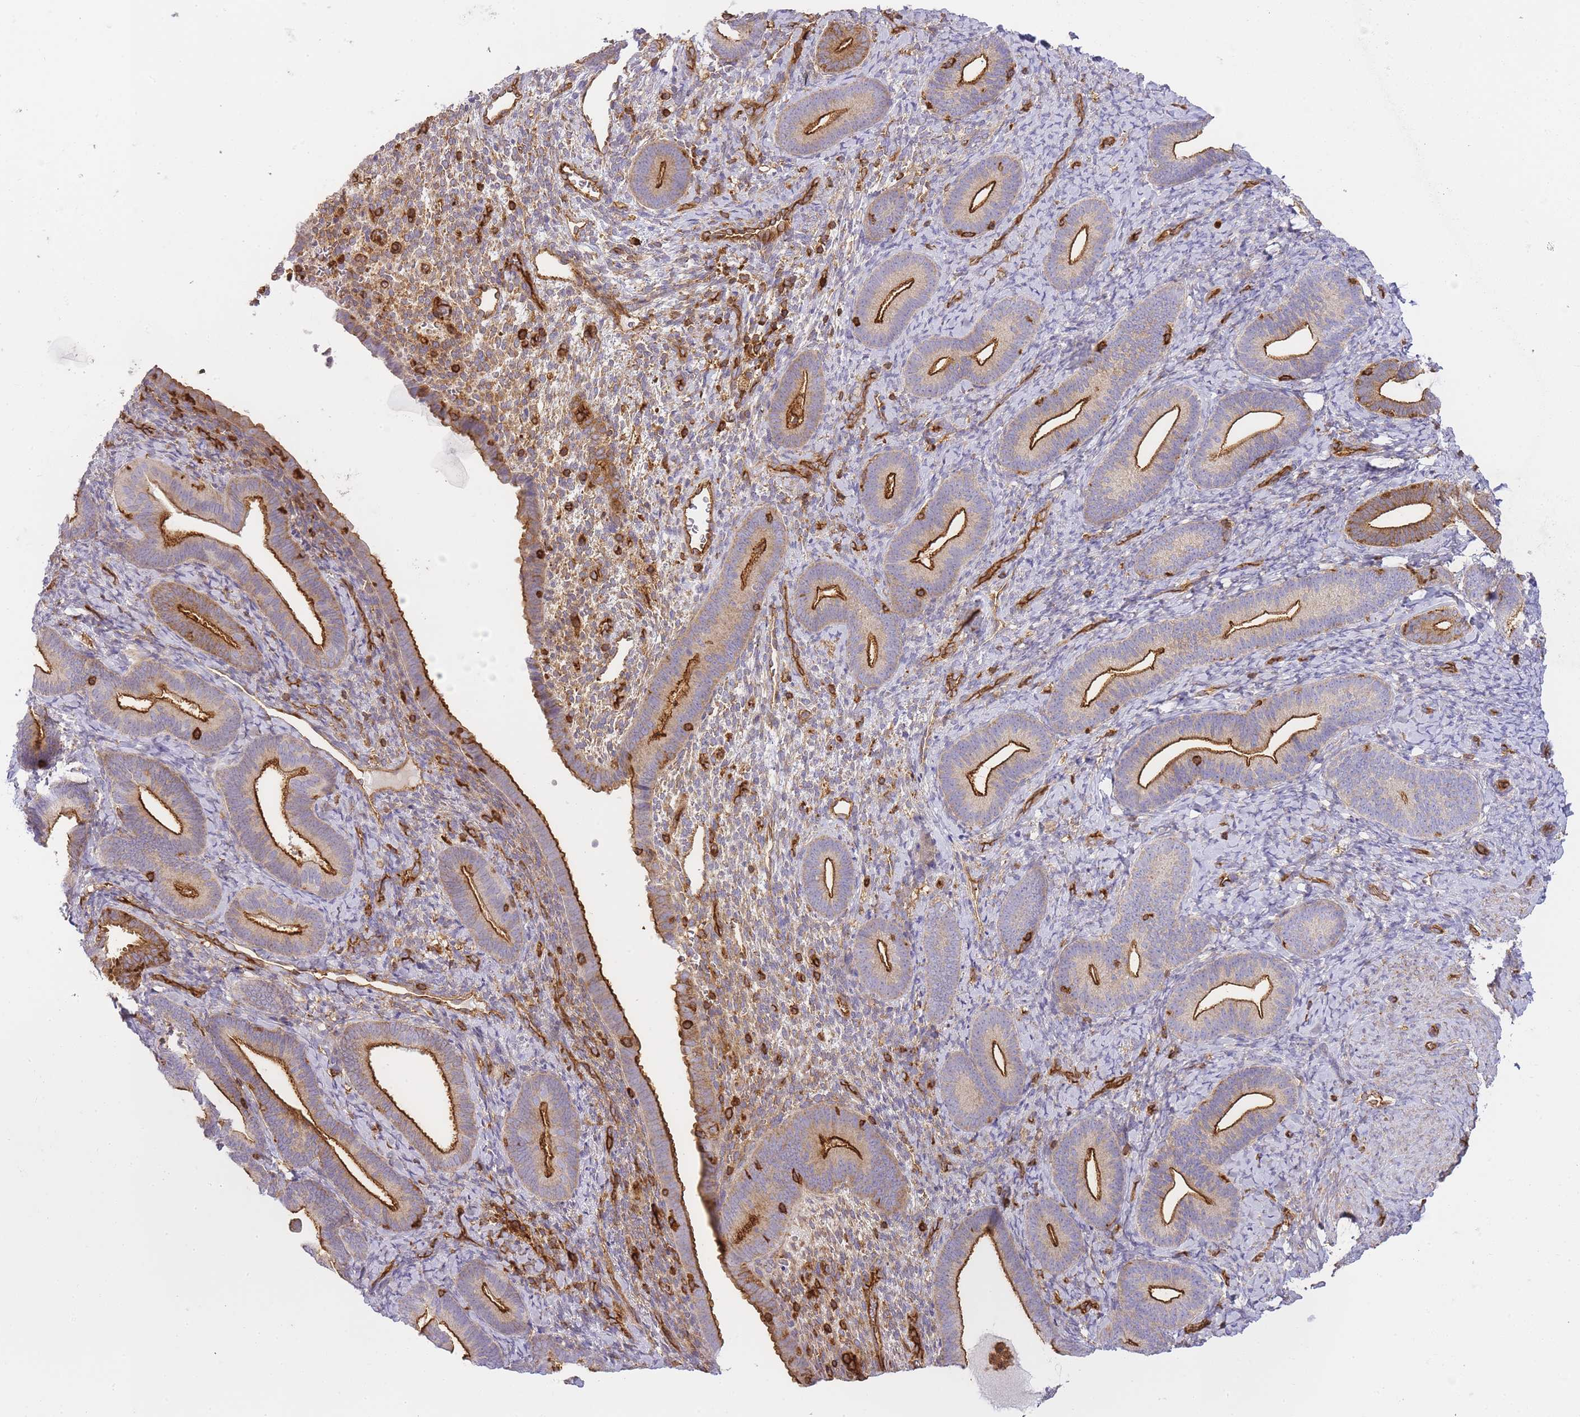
{"staining": {"intensity": "moderate", "quantity": "<25%", "location": "cytoplasmic/membranous"}, "tissue": "endometrium", "cell_type": "Cells in endometrial stroma", "image_type": "normal", "snomed": [{"axis": "morphology", "description": "Normal tissue, NOS"}, {"axis": "topography", "description": "Endometrium"}], "caption": "Protein staining demonstrates moderate cytoplasmic/membranous staining in about <25% of cells in endometrial stroma in unremarkable endometrium. (DAB (3,3'-diaminobenzidine) IHC, brown staining for protein, blue staining for nuclei).", "gene": "MSN", "patient": {"sex": "female", "age": 65}}